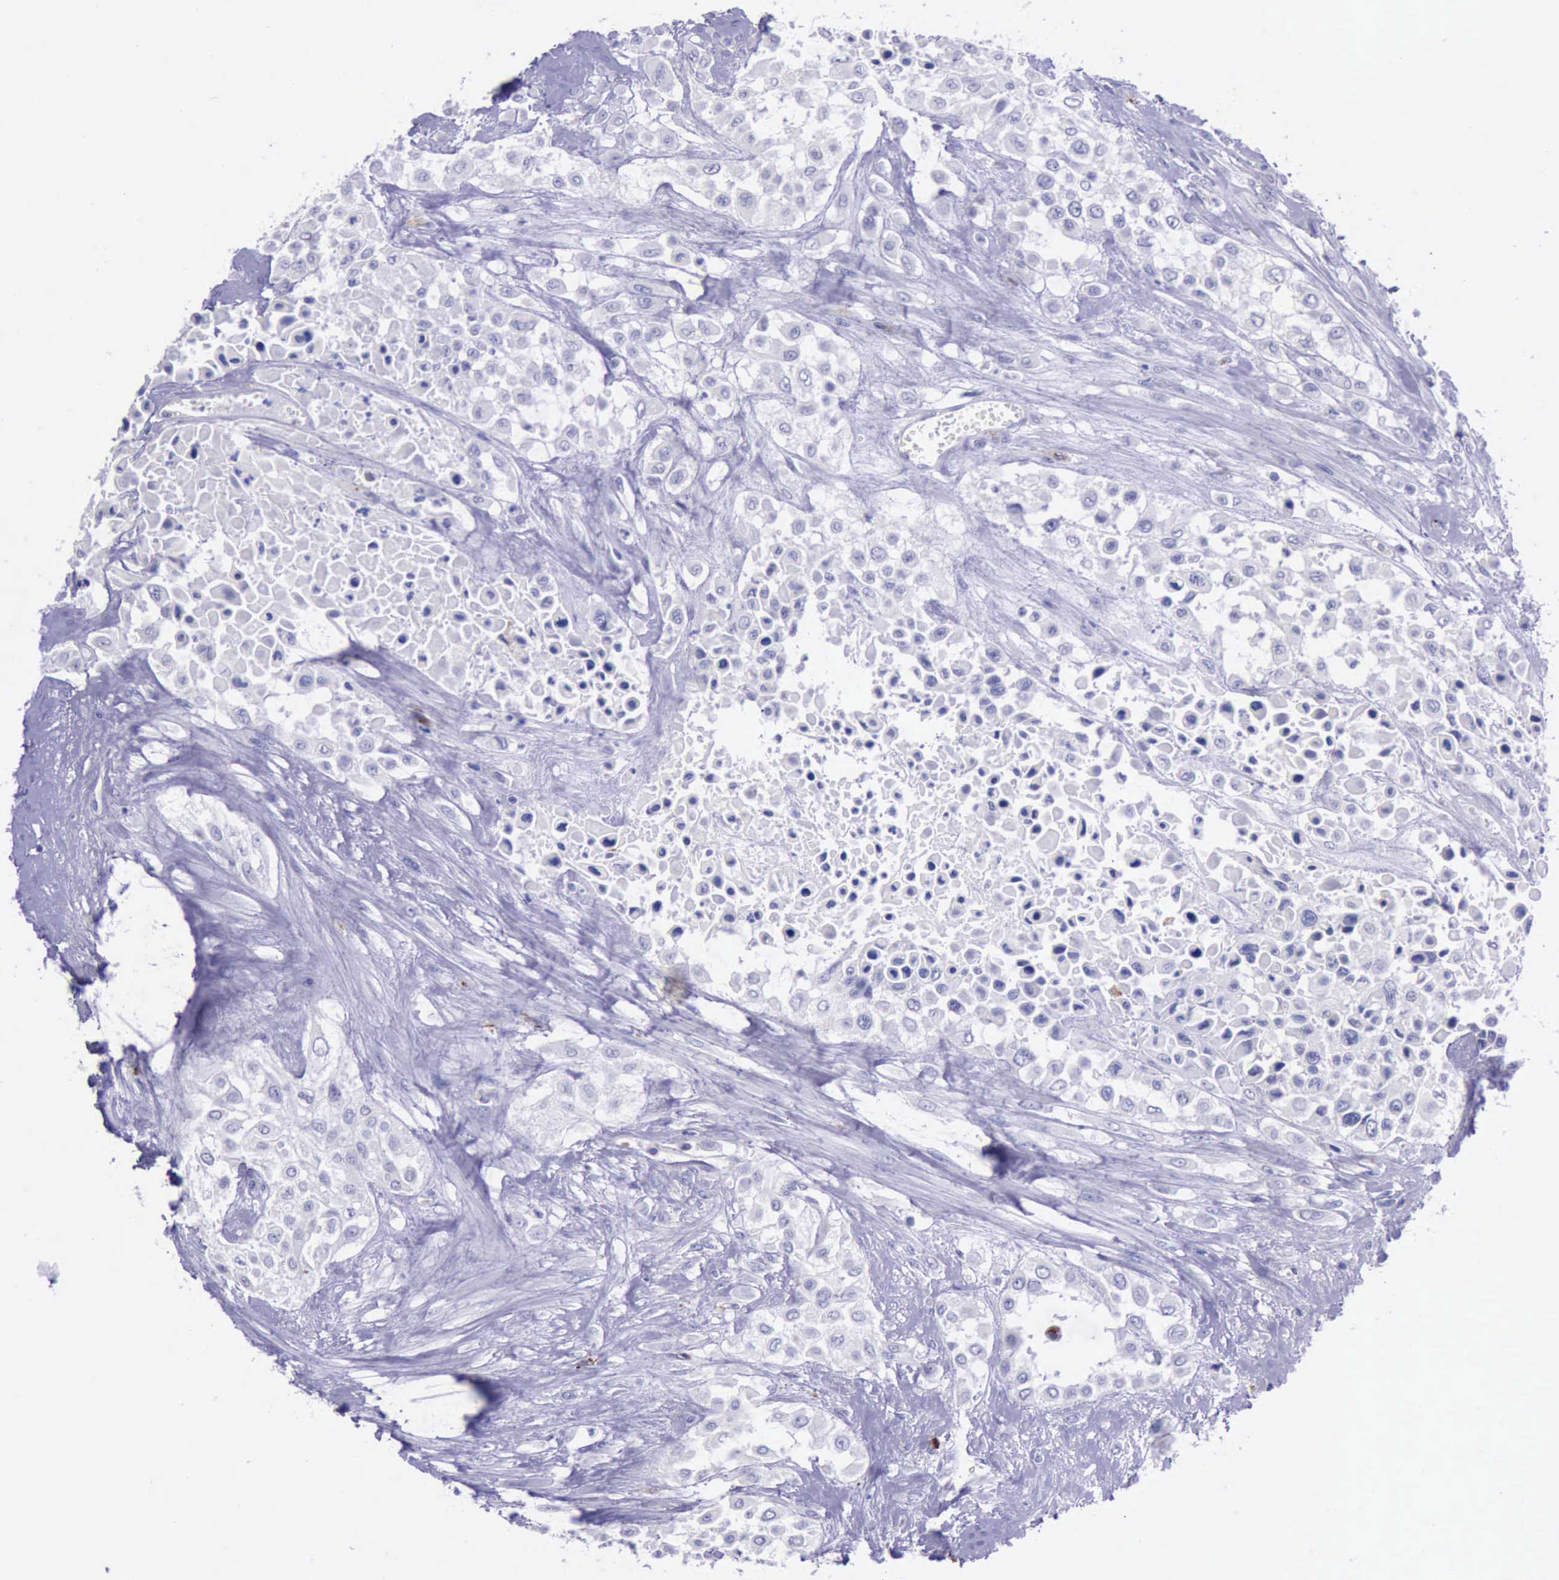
{"staining": {"intensity": "negative", "quantity": "none", "location": "none"}, "tissue": "urothelial cancer", "cell_type": "Tumor cells", "image_type": "cancer", "snomed": [{"axis": "morphology", "description": "Urothelial carcinoma, High grade"}, {"axis": "topography", "description": "Urinary bladder"}], "caption": "An image of urothelial carcinoma (high-grade) stained for a protein reveals no brown staining in tumor cells. (DAB (3,3'-diaminobenzidine) IHC visualized using brightfield microscopy, high magnification).", "gene": "GLA", "patient": {"sex": "male", "age": 57}}